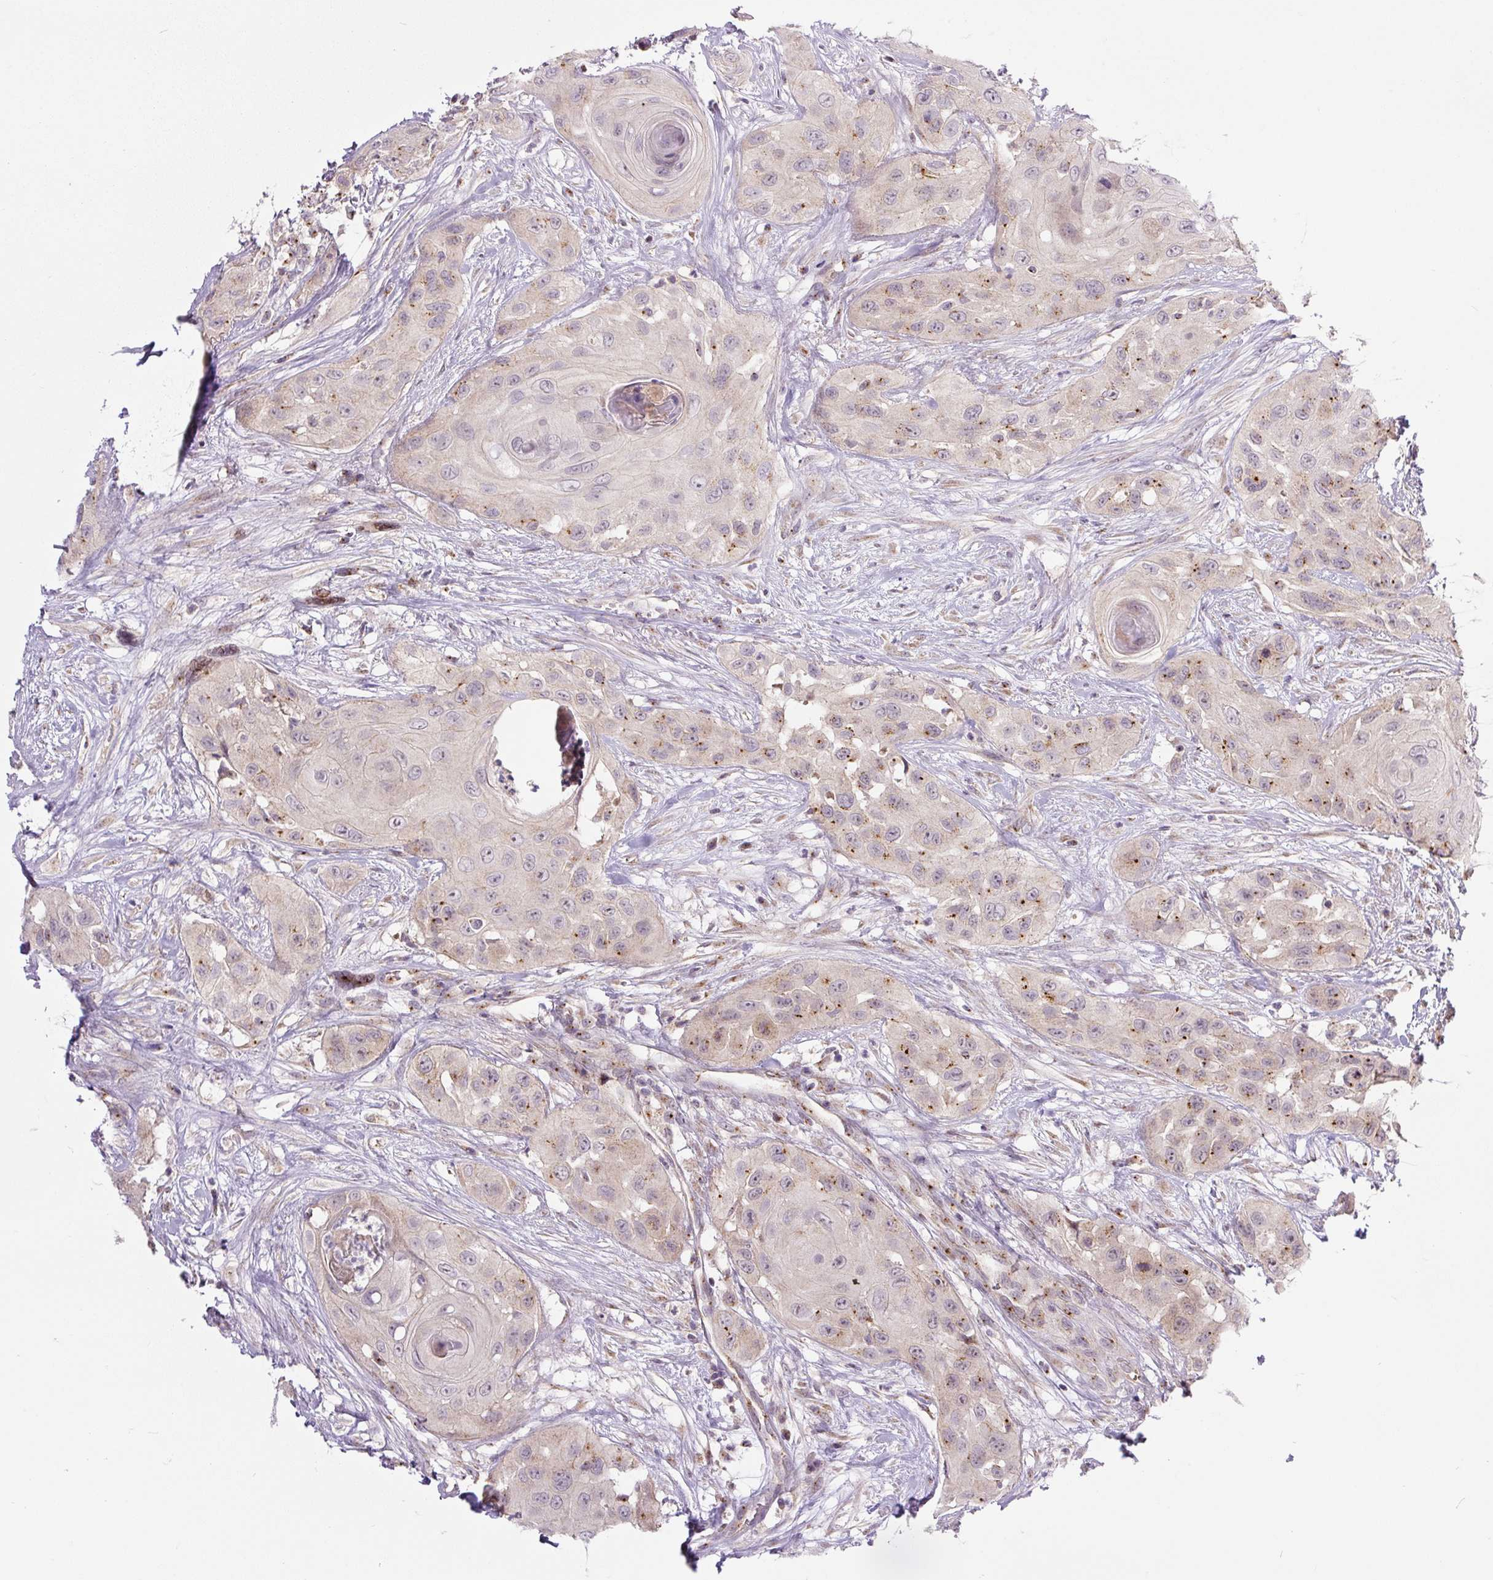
{"staining": {"intensity": "weak", "quantity": ">75%", "location": "cytoplasmic/membranous"}, "tissue": "head and neck cancer", "cell_type": "Tumor cells", "image_type": "cancer", "snomed": [{"axis": "morphology", "description": "Squamous cell carcinoma, NOS"}, {"axis": "topography", "description": "Head-Neck"}], "caption": "Immunohistochemical staining of head and neck cancer exhibits low levels of weak cytoplasmic/membranous protein positivity in approximately >75% of tumor cells. The protein is stained brown, and the nuclei are stained in blue (DAB IHC with brightfield microscopy, high magnification).", "gene": "PCM1", "patient": {"sex": "male", "age": 83}}